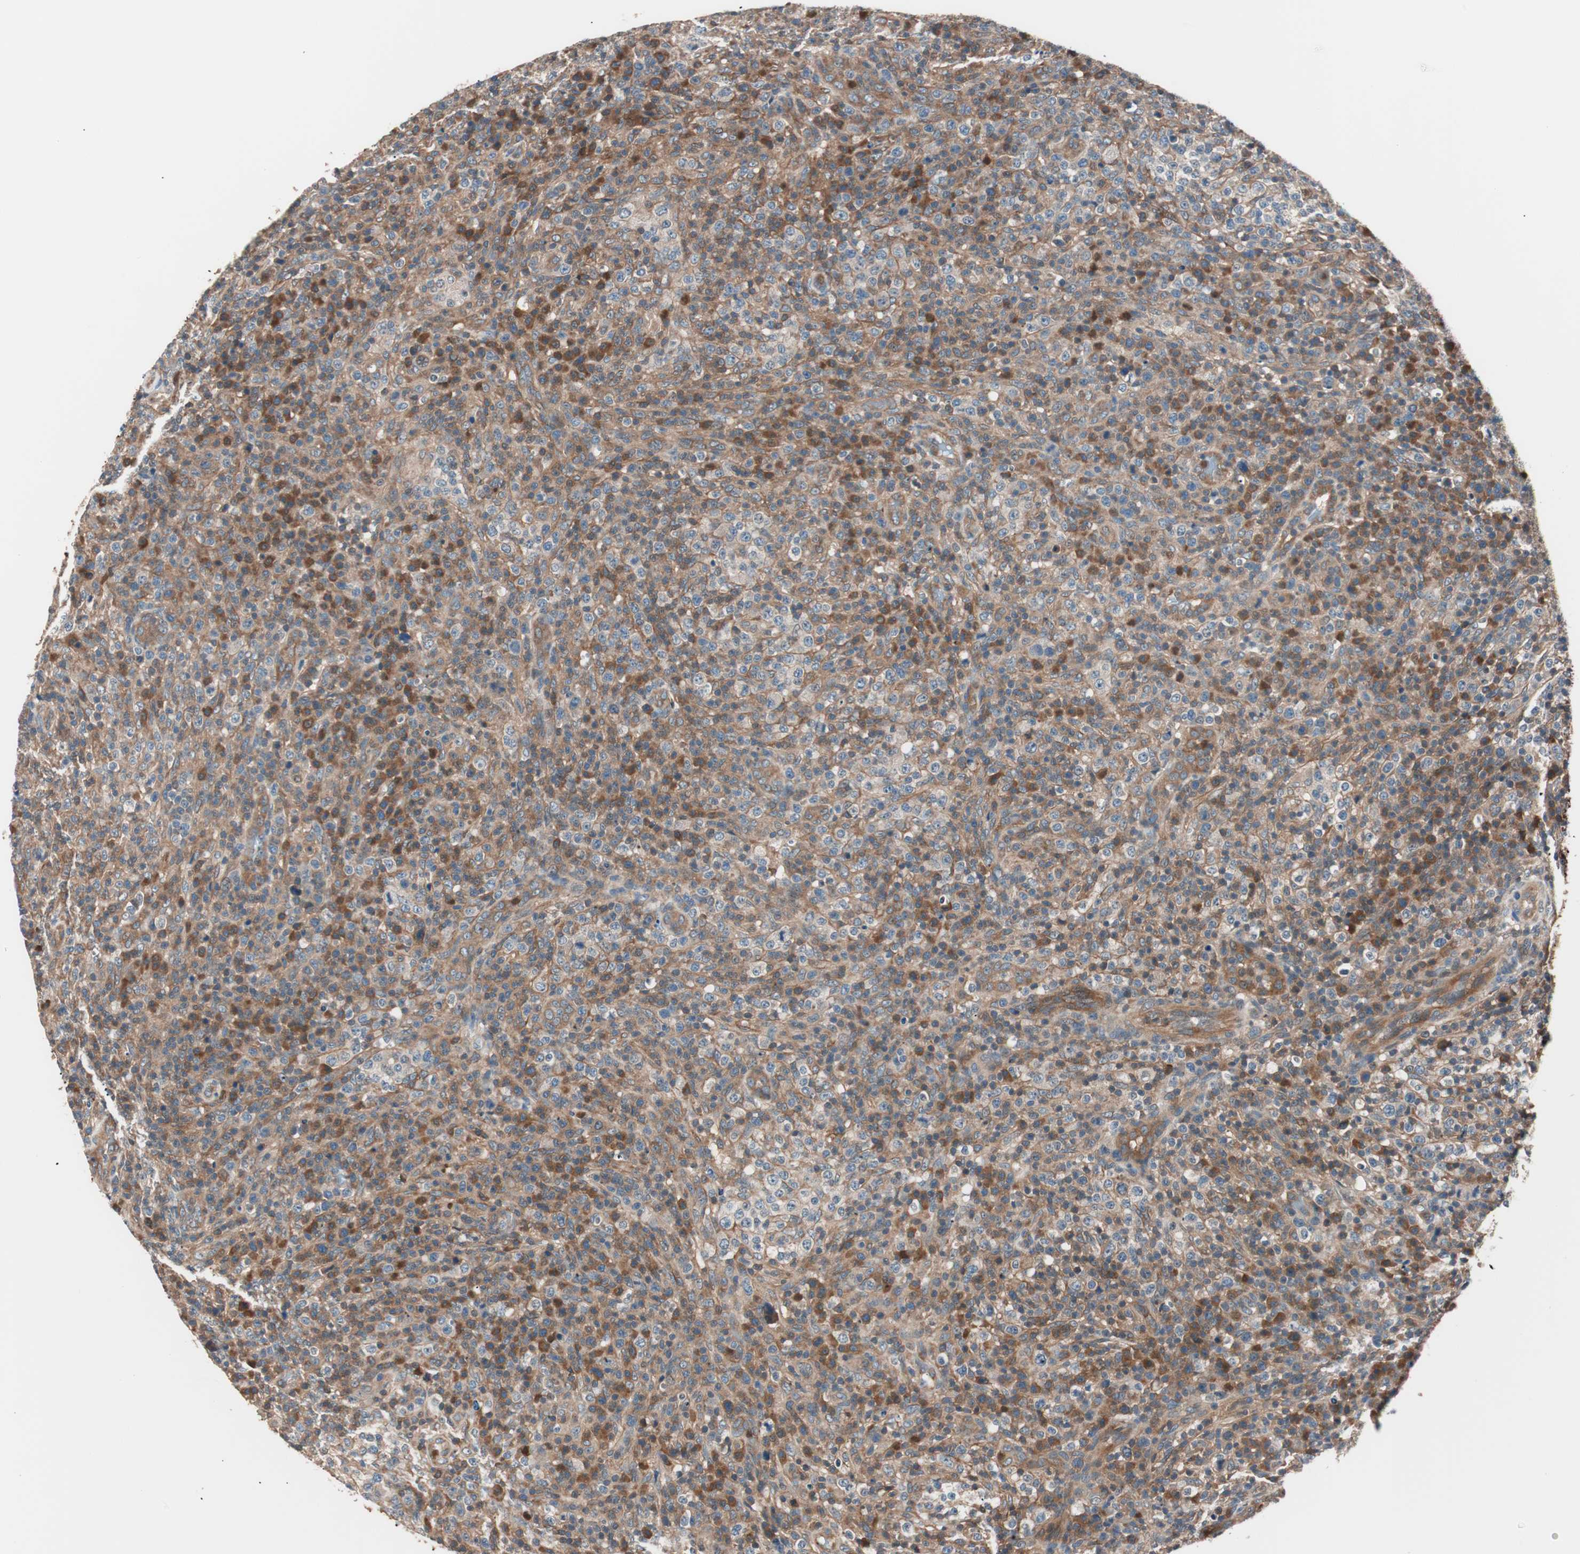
{"staining": {"intensity": "strong", "quantity": ">75%", "location": "cytoplasmic/membranous"}, "tissue": "lymphoma", "cell_type": "Tumor cells", "image_type": "cancer", "snomed": [{"axis": "morphology", "description": "Malignant lymphoma, non-Hodgkin's type, High grade"}, {"axis": "topography", "description": "Lymph node"}], "caption": "A histopathology image of lymphoma stained for a protein reveals strong cytoplasmic/membranous brown staining in tumor cells.", "gene": "TSG101", "patient": {"sex": "female", "age": 76}}